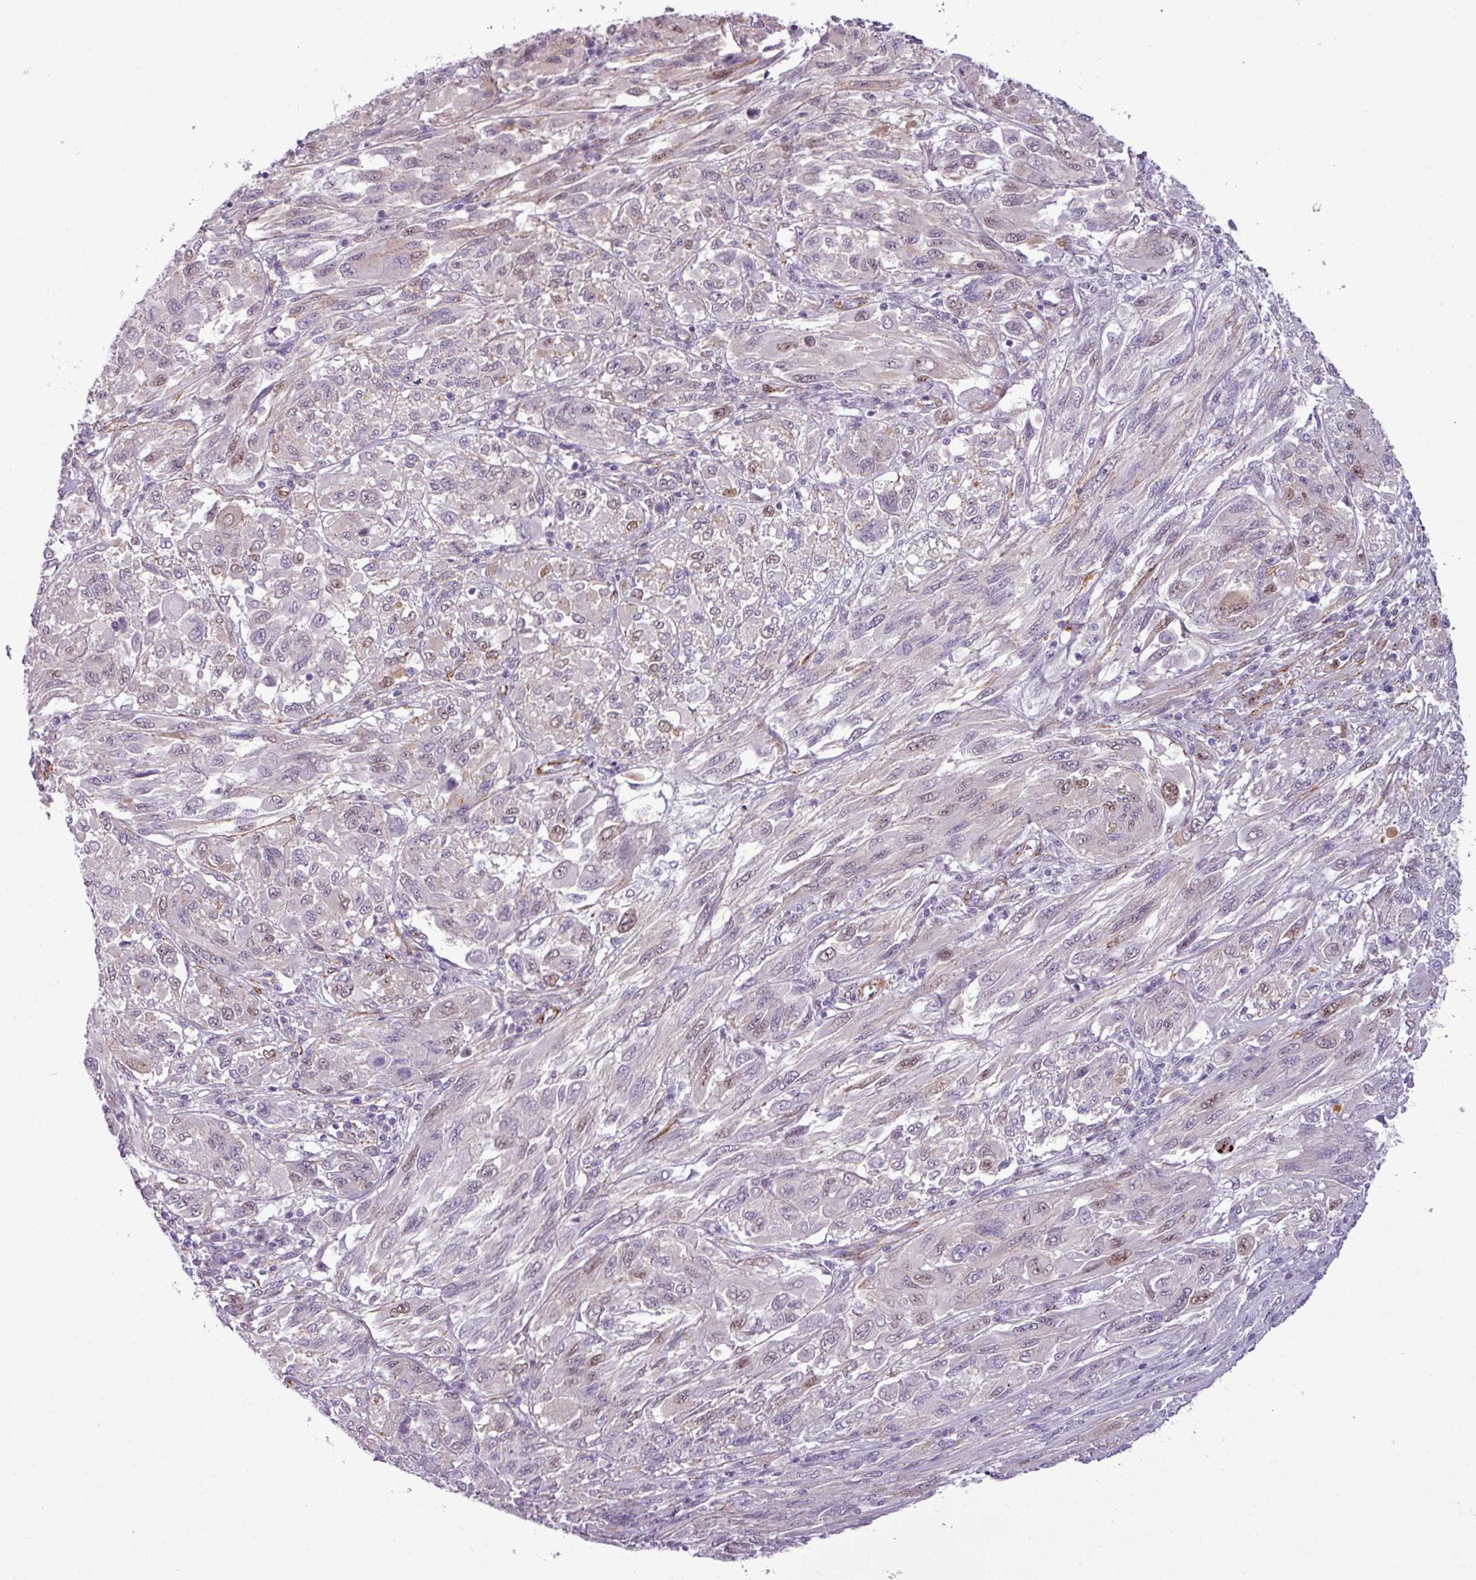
{"staining": {"intensity": "moderate", "quantity": "<25%", "location": "nuclear"}, "tissue": "melanoma", "cell_type": "Tumor cells", "image_type": "cancer", "snomed": [{"axis": "morphology", "description": "Malignant melanoma, NOS"}, {"axis": "topography", "description": "Skin"}], "caption": "There is low levels of moderate nuclear expression in tumor cells of malignant melanoma, as demonstrated by immunohistochemical staining (brown color).", "gene": "ATP10A", "patient": {"sex": "female", "age": 91}}